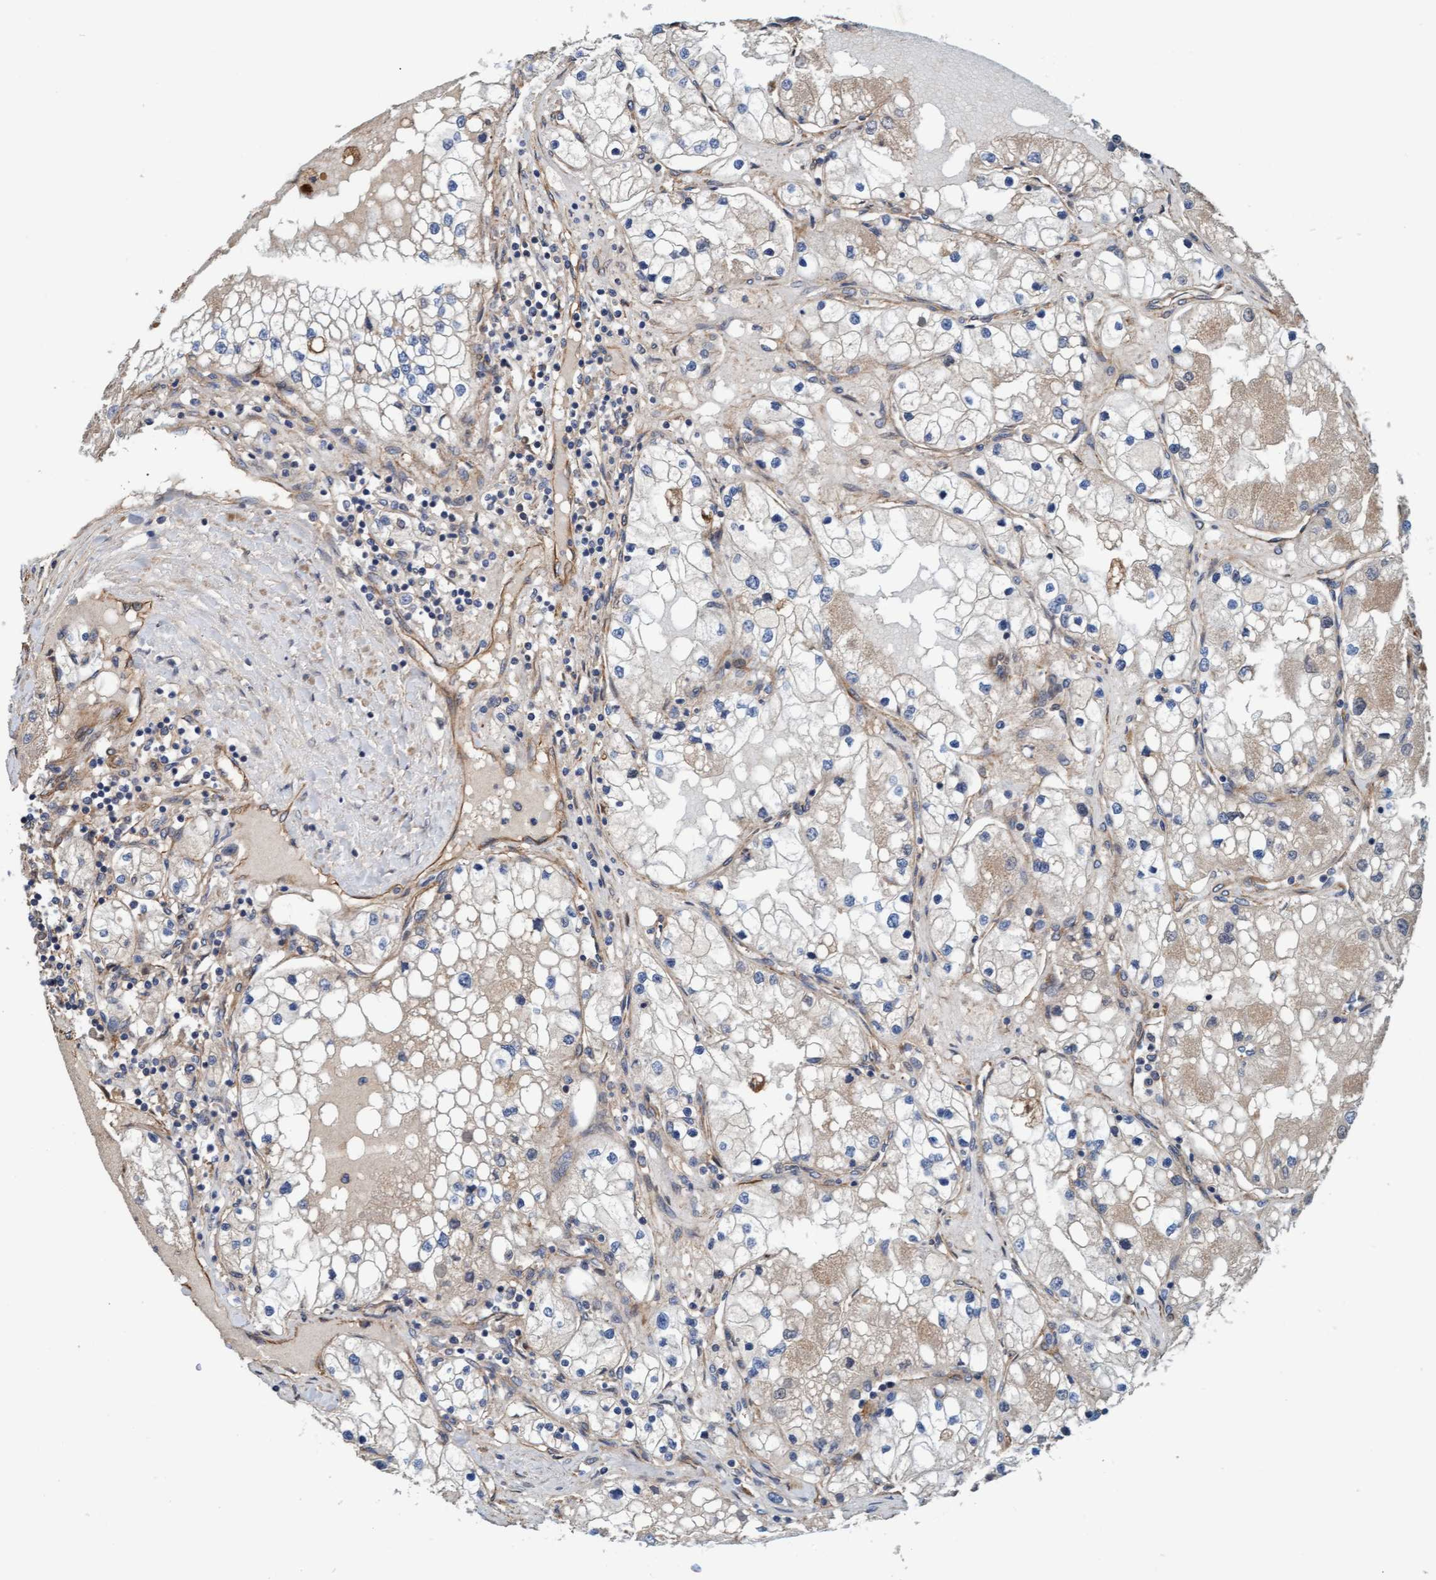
{"staining": {"intensity": "negative", "quantity": "none", "location": "none"}, "tissue": "renal cancer", "cell_type": "Tumor cells", "image_type": "cancer", "snomed": [{"axis": "morphology", "description": "Adenocarcinoma, NOS"}, {"axis": "topography", "description": "Kidney"}], "caption": "High power microscopy micrograph of an IHC photomicrograph of renal adenocarcinoma, revealing no significant staining in tumor cells. (Stains: DAB immunohistochemistry (IHC) with hematoxylin counter stain, Microscopy: brightfield microscopy at high magnification).", "gene": "STXBP4", "patient": {"sex": "male", "age": 68}}